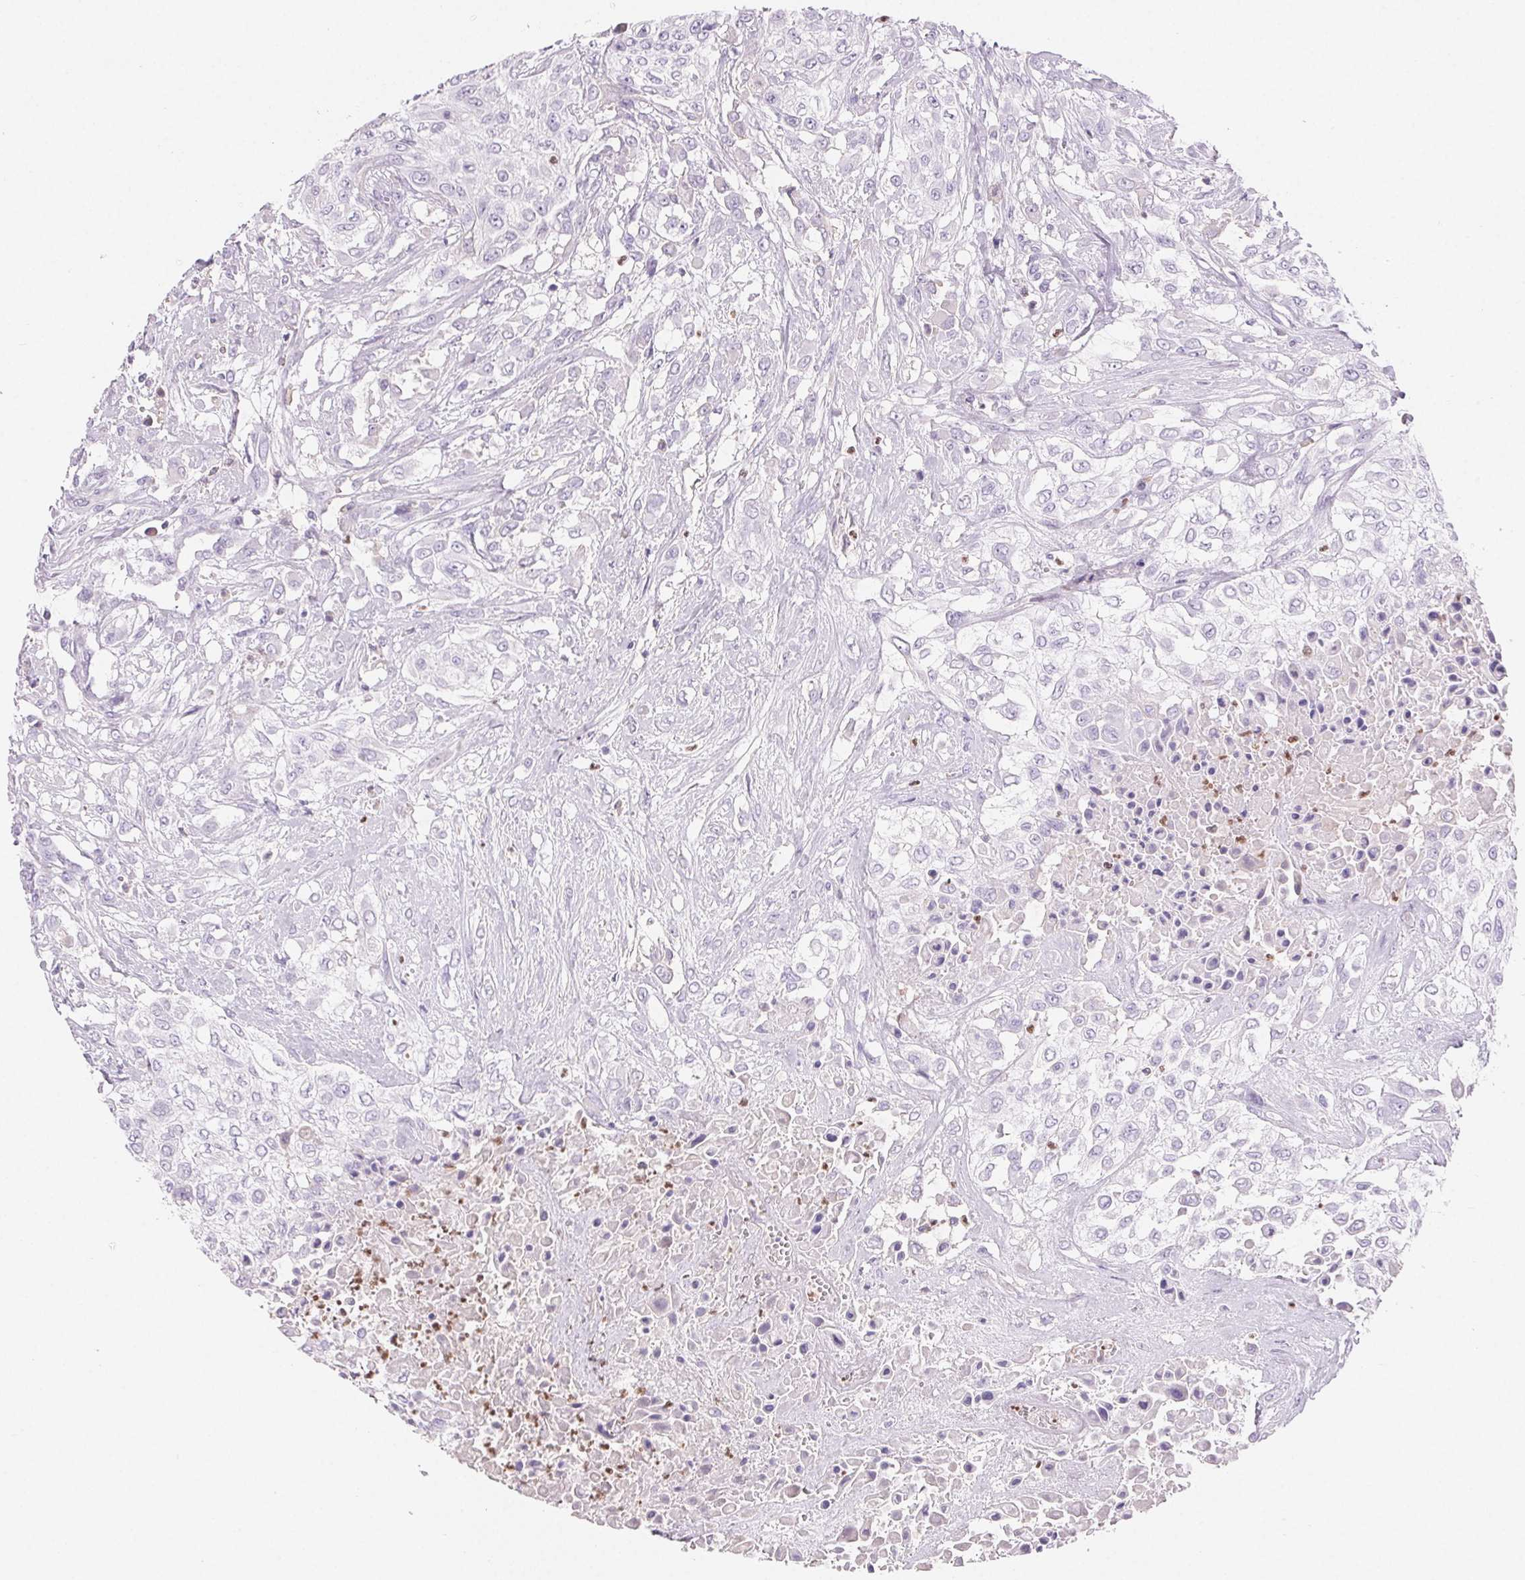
{"staining": {"intensity": "negative", "quantity": "none", "location": "none"}, "tissue": "urothelial cancer", "cell_type": "Tumor cells", "image_type": "cancer", "snomed": [{"axis": "morphology", "description": "Urothelial carcinoma, High grade"}, {"axis": "topography", "description": "Urinary bladder"}], "caption": "Immunohistochemistry micrograph of human urothelial cancer stained for a protein (brown), which demonstrates no positivity in tumor cells. (DAB (3,3'-diaminobenzidine) immunohistochemistry, high magnification).", "gene": "PADI4", "patient": {"sex": "male", "age": 57}}